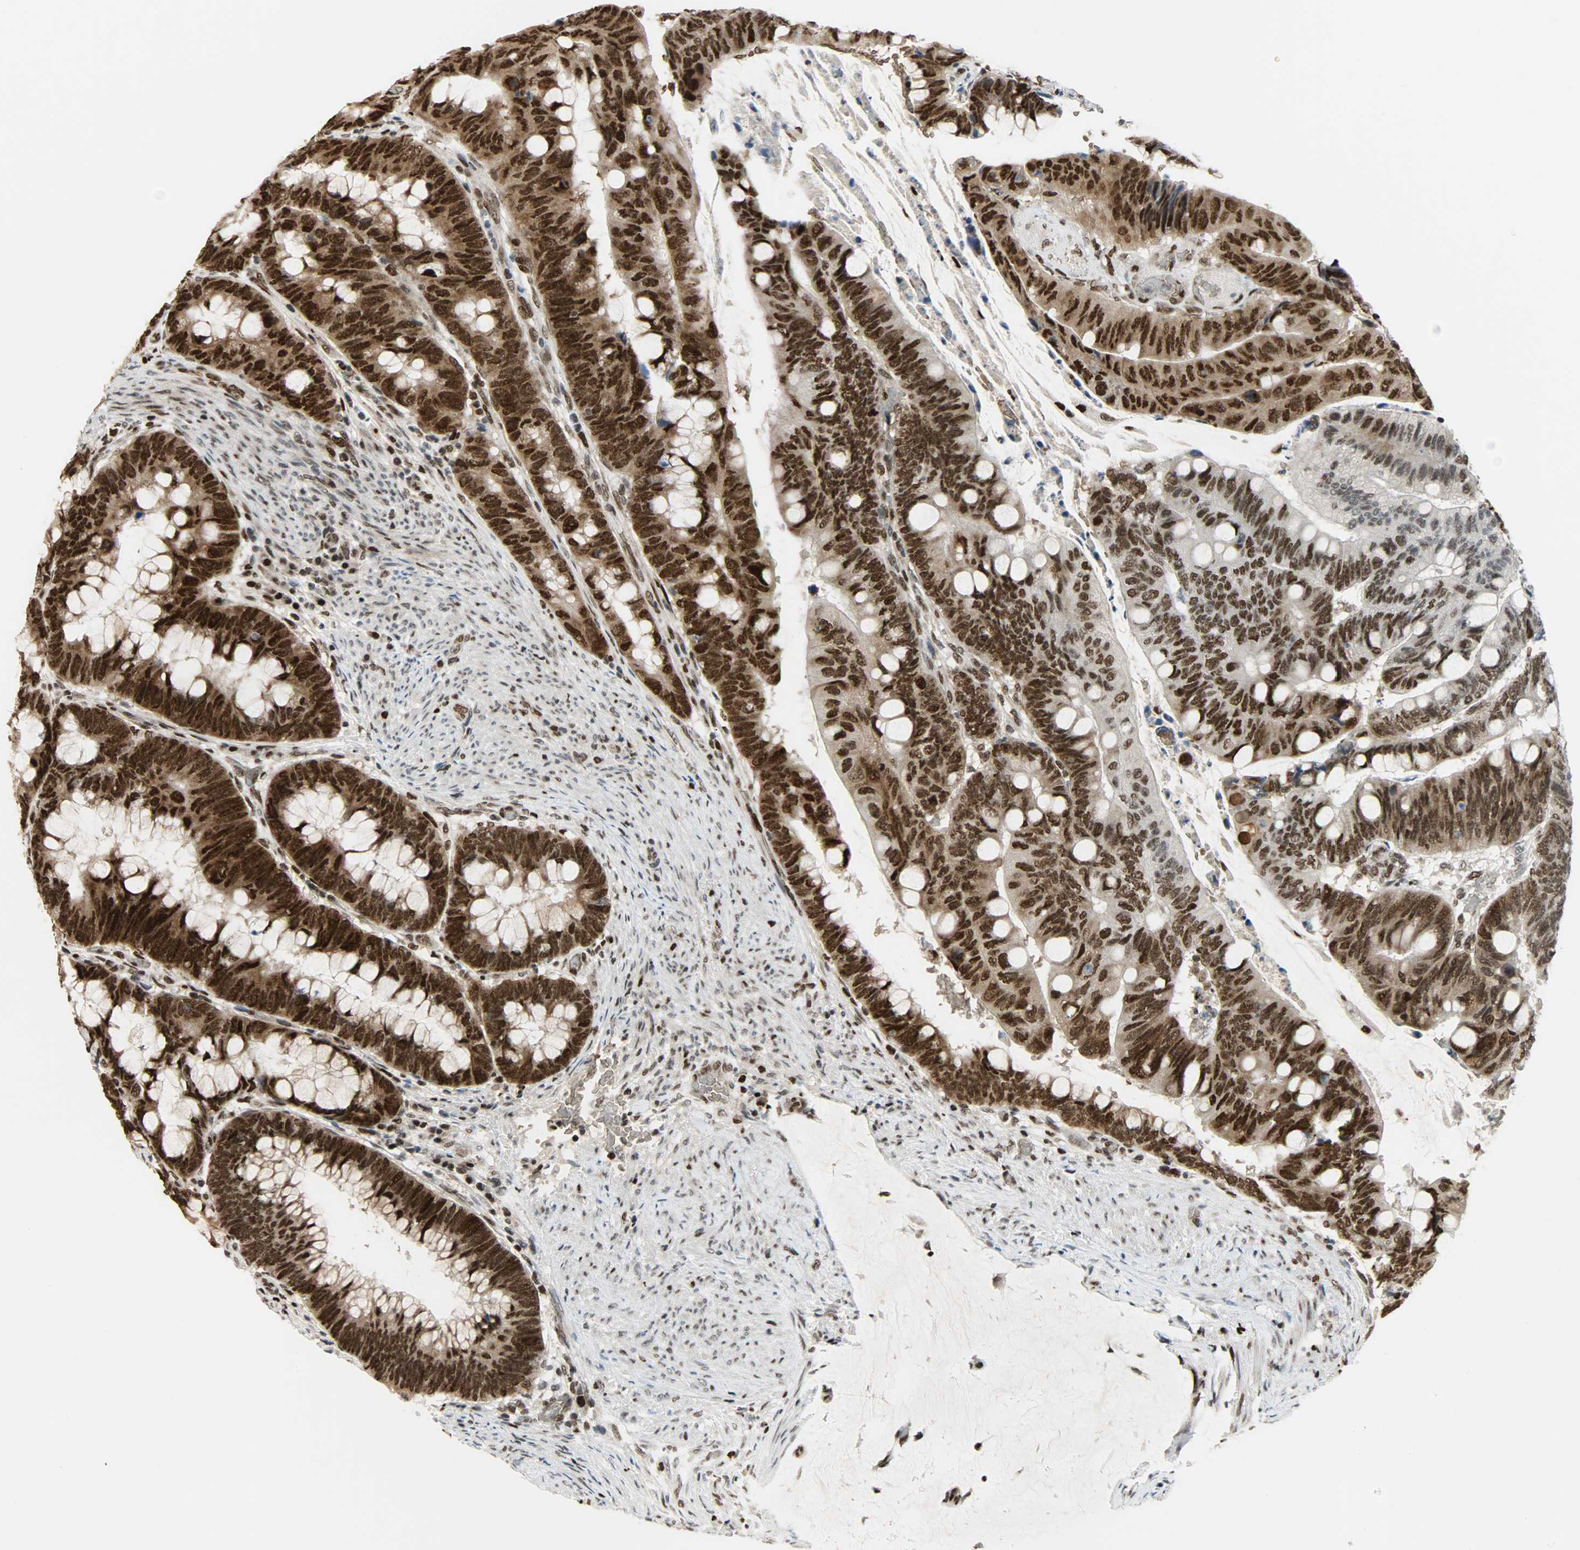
{"staining": {"intensity": "strong", "quantity": ">75%", "location": "cytoplasmic/membranous,nuclear"}, "tissue": "colorectal cancer", "cell_type": "Tumor cells", "image_type": "cancer", "snomed": [{"axis": "morphology", "description": "Normal tissue, NOS"}, {"axis": "morphology", "description": "Adenocarcinoma, NOS"}, {"axis": "topography", "description": "Rectum"}], "caption": "Colorectal cancer (adenocarcinoma) stained for a protein shows strong cytoplasmic/membranous and nuclear positivity in tumor cells.", "gene": "SNAI1", "patient": {"sex": "male", "age": 92}}